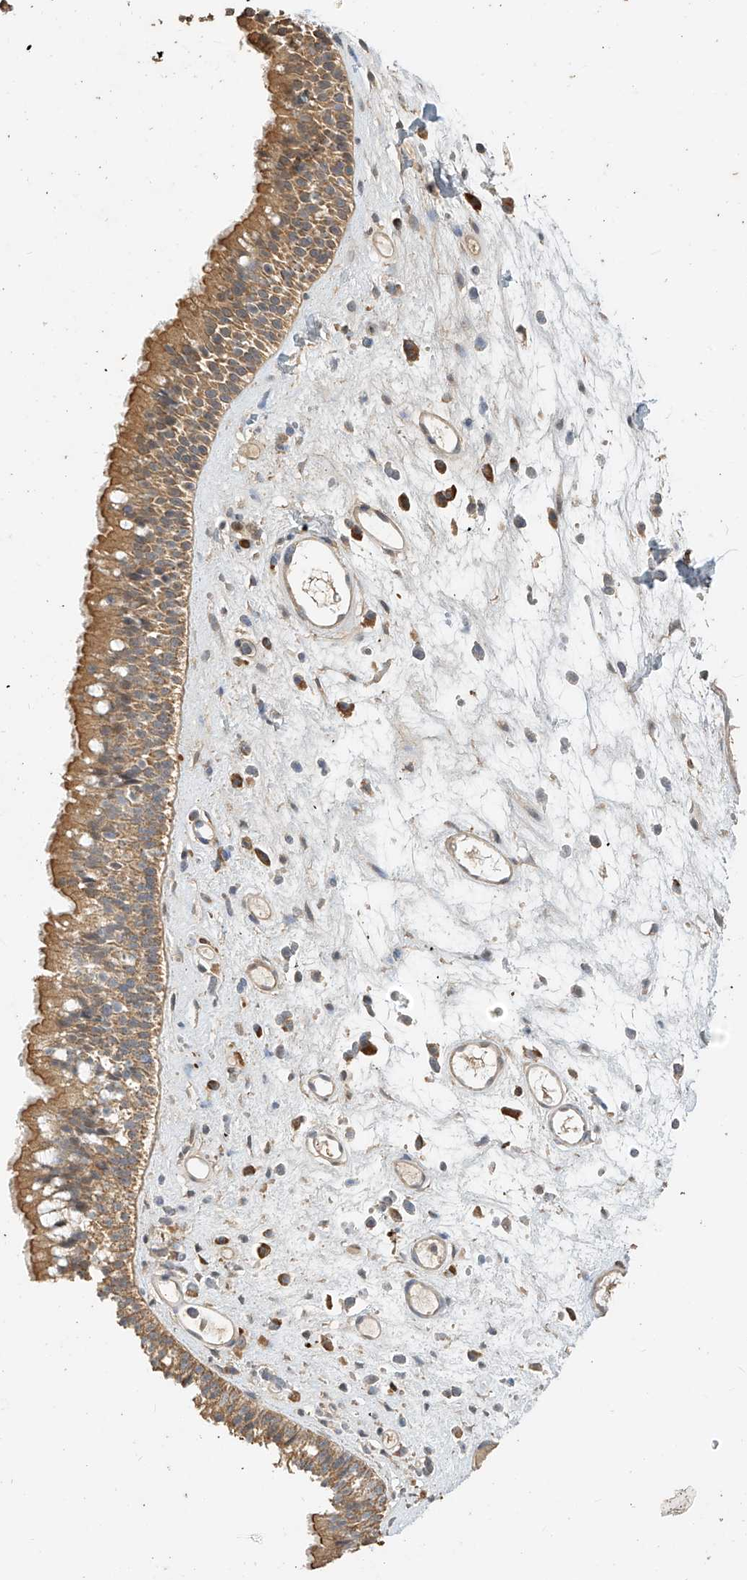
{"staining": {"intensity": "moderate", "quantity": ">75%", "location": "cytoplasmic/membranous"}, "tissue": "nasopharynx", "cell_type": "Respiratory epithelial cells", "image_type": "normal", "snomed": [{"axis": "morphology", "description": "Normal tissue, NOS"}, {"axis": "morphology", "description": "Inflammation, NOS"}, {"axis": "morphology", "description": "Malignant melanoma, Metastatic site"}, {"axis": "topography", "description": "Nasopharynx"}], "caption": "Normal nasopharynx demonstrates moderate cytoplasmic/membranous positivity in approximately >75% of respiratory epithelial cells, visualized by immunohistochemistry.", "gene": "OFD1", "patient": {"sex": "male", "age": 70}}